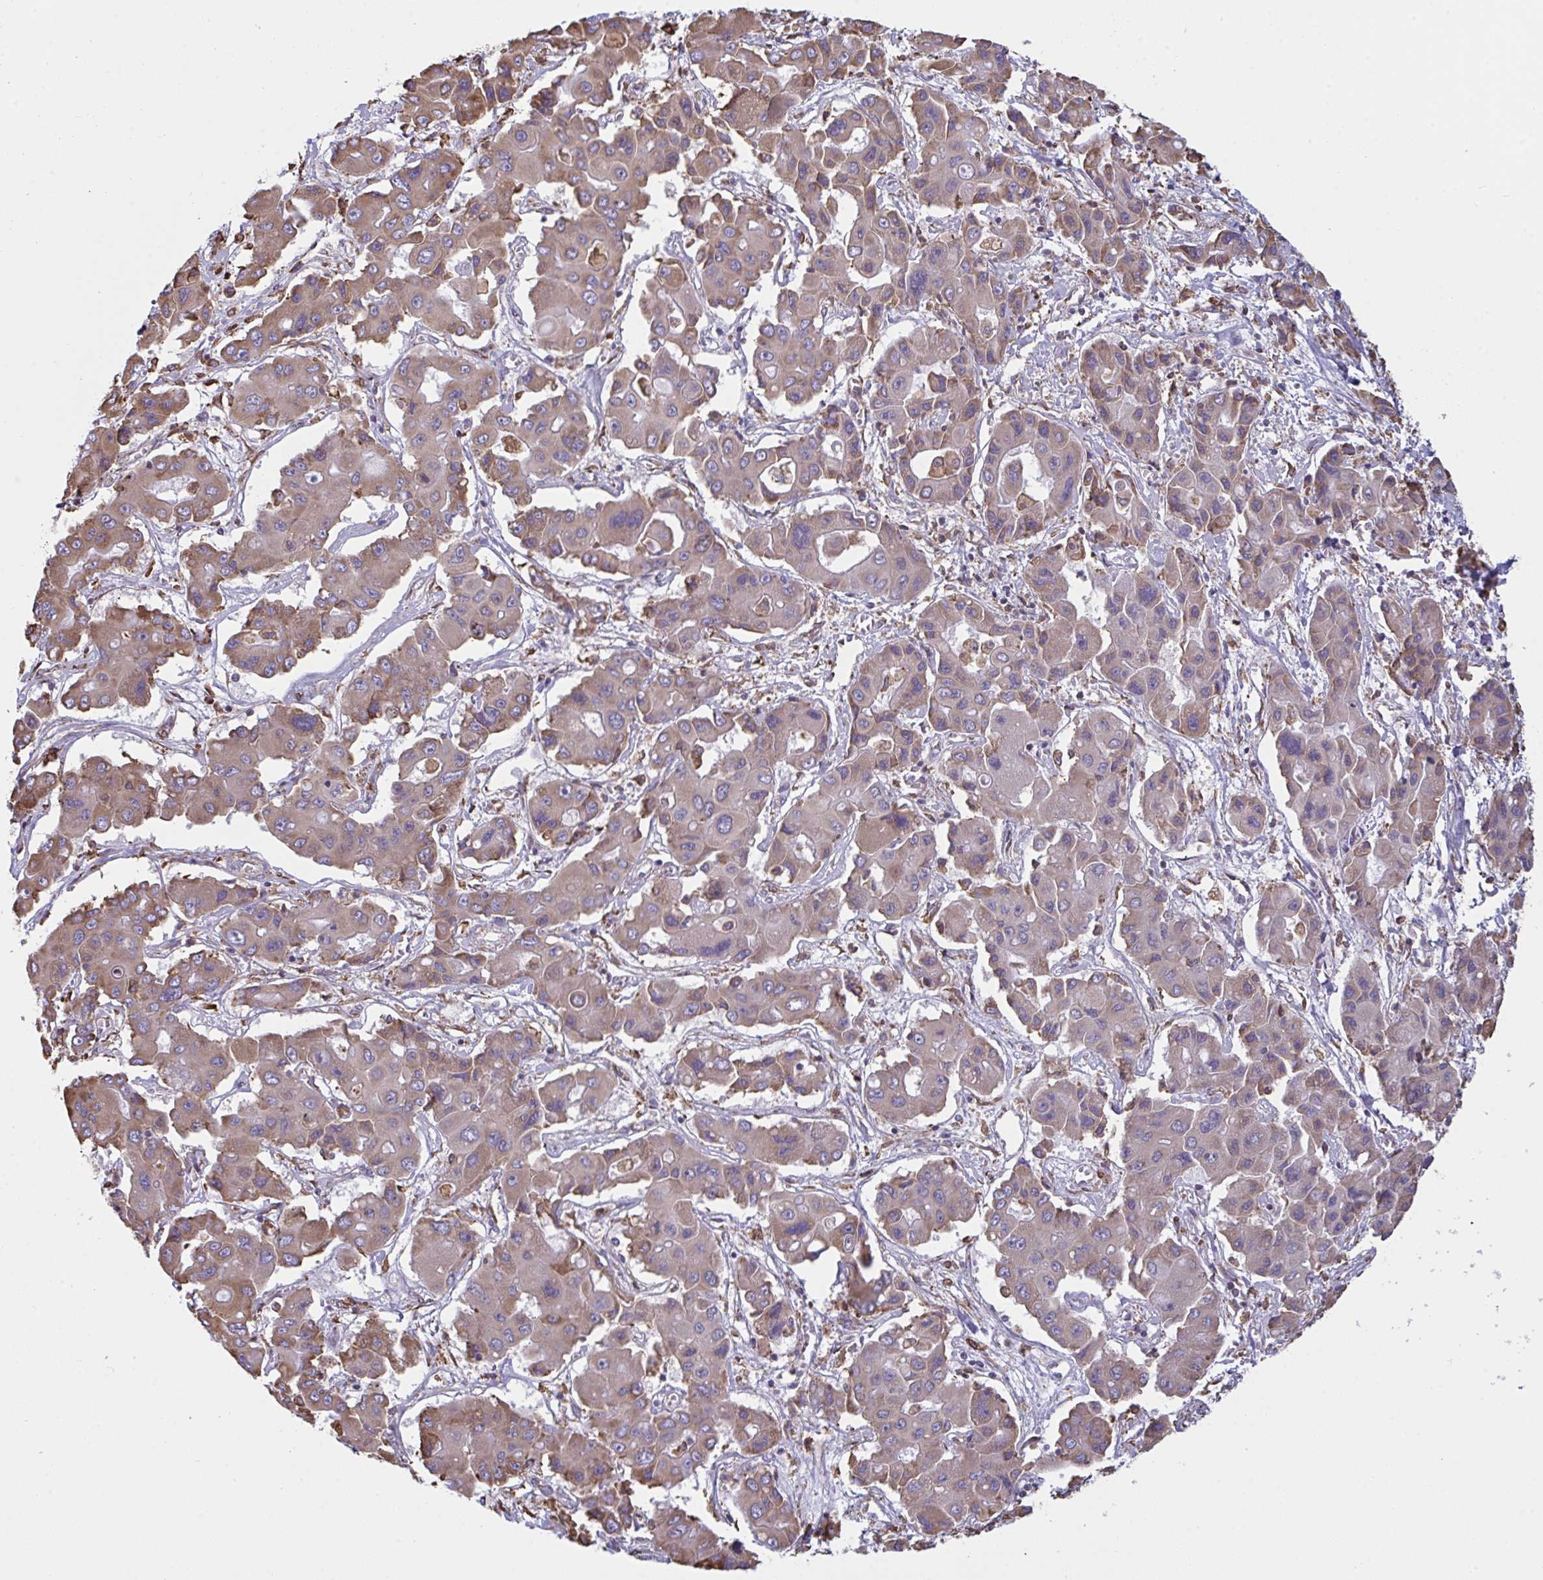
{"staining": {"intensity": "weak", "quantity": "25%-75%", "location": "cytoplasmic/membranous"}, "tissue": "liver cancer", "cell_type": "Tumor cells", "image_type": "cancer", "snomed": [{"axis": "morphology", "description": "Cholangiocarcinoma"}, {"axis": "topography", "description": "Liver"}], "caption": "This is an image of IHC staining of liver cancer, which shows weak expression in the cytoplasmic/membranous of tumor cells.", "gene": "MYMK", "patient": {"sex": "male", "age": 67}}